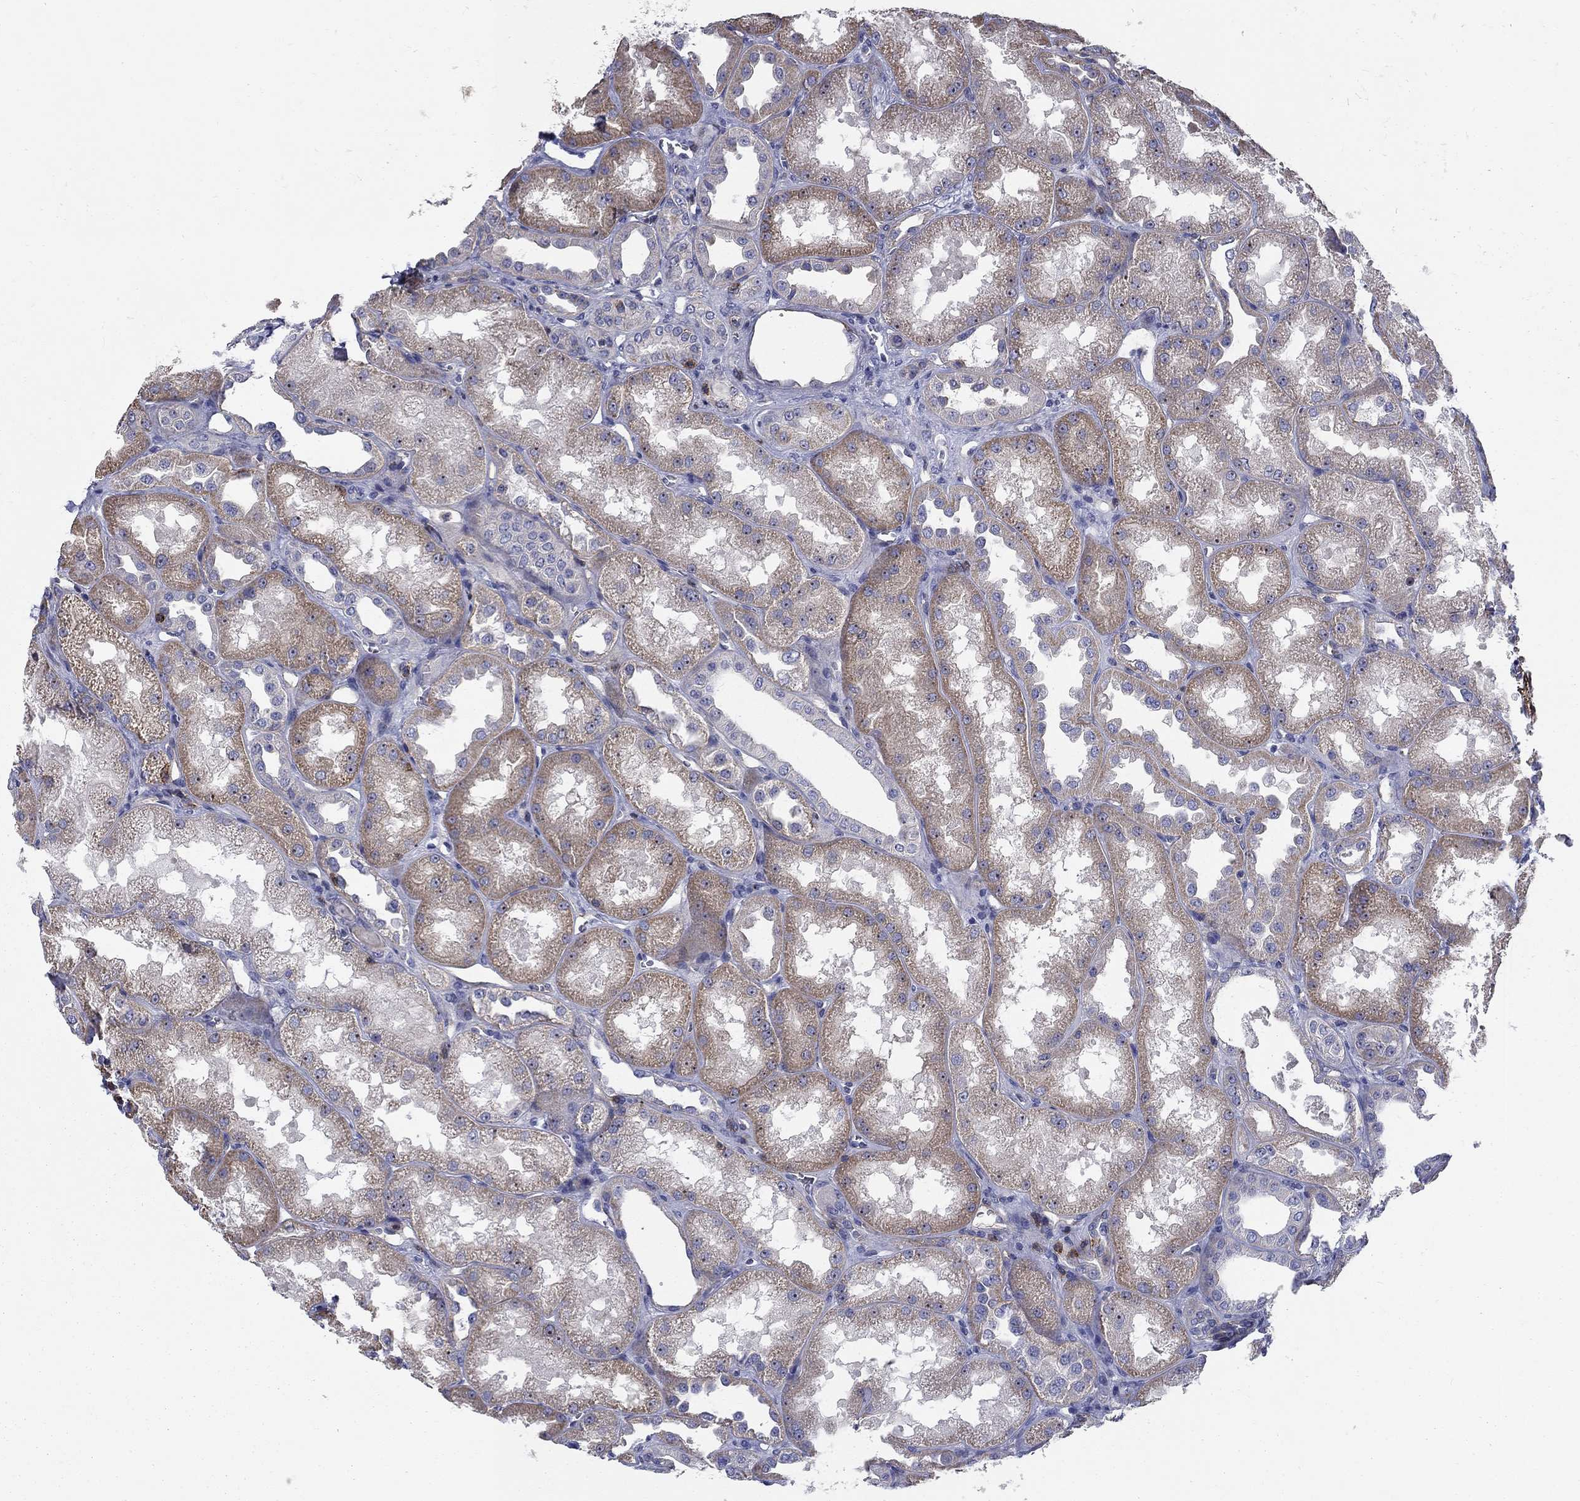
{"staining": {"intensity": "strong", "quantity": "25%-75%", "location": "cytoplasmic/membranous"}, "tissue": "kidney", "cell_type": "Cells in glomeruli", "image_type": "normal", "snomed": [{"axis": "morphology", "description": "Normal tissue, NOS"}, {"axis": "topography", "description": "Kidney"}], "caption": "Immunohistochemical staining of benign human kidney displays 25%-75% levels of strong cytoplasmic/membranous protein positivity in approximately 25%-75% of cells in glomeruli. Using DAB (brown) and hematoxylin (blue) stains, captured at high magnification using brightfield microscopy.", "gene": "SIT1", "patient": {"sex": "male", "age": 61}}